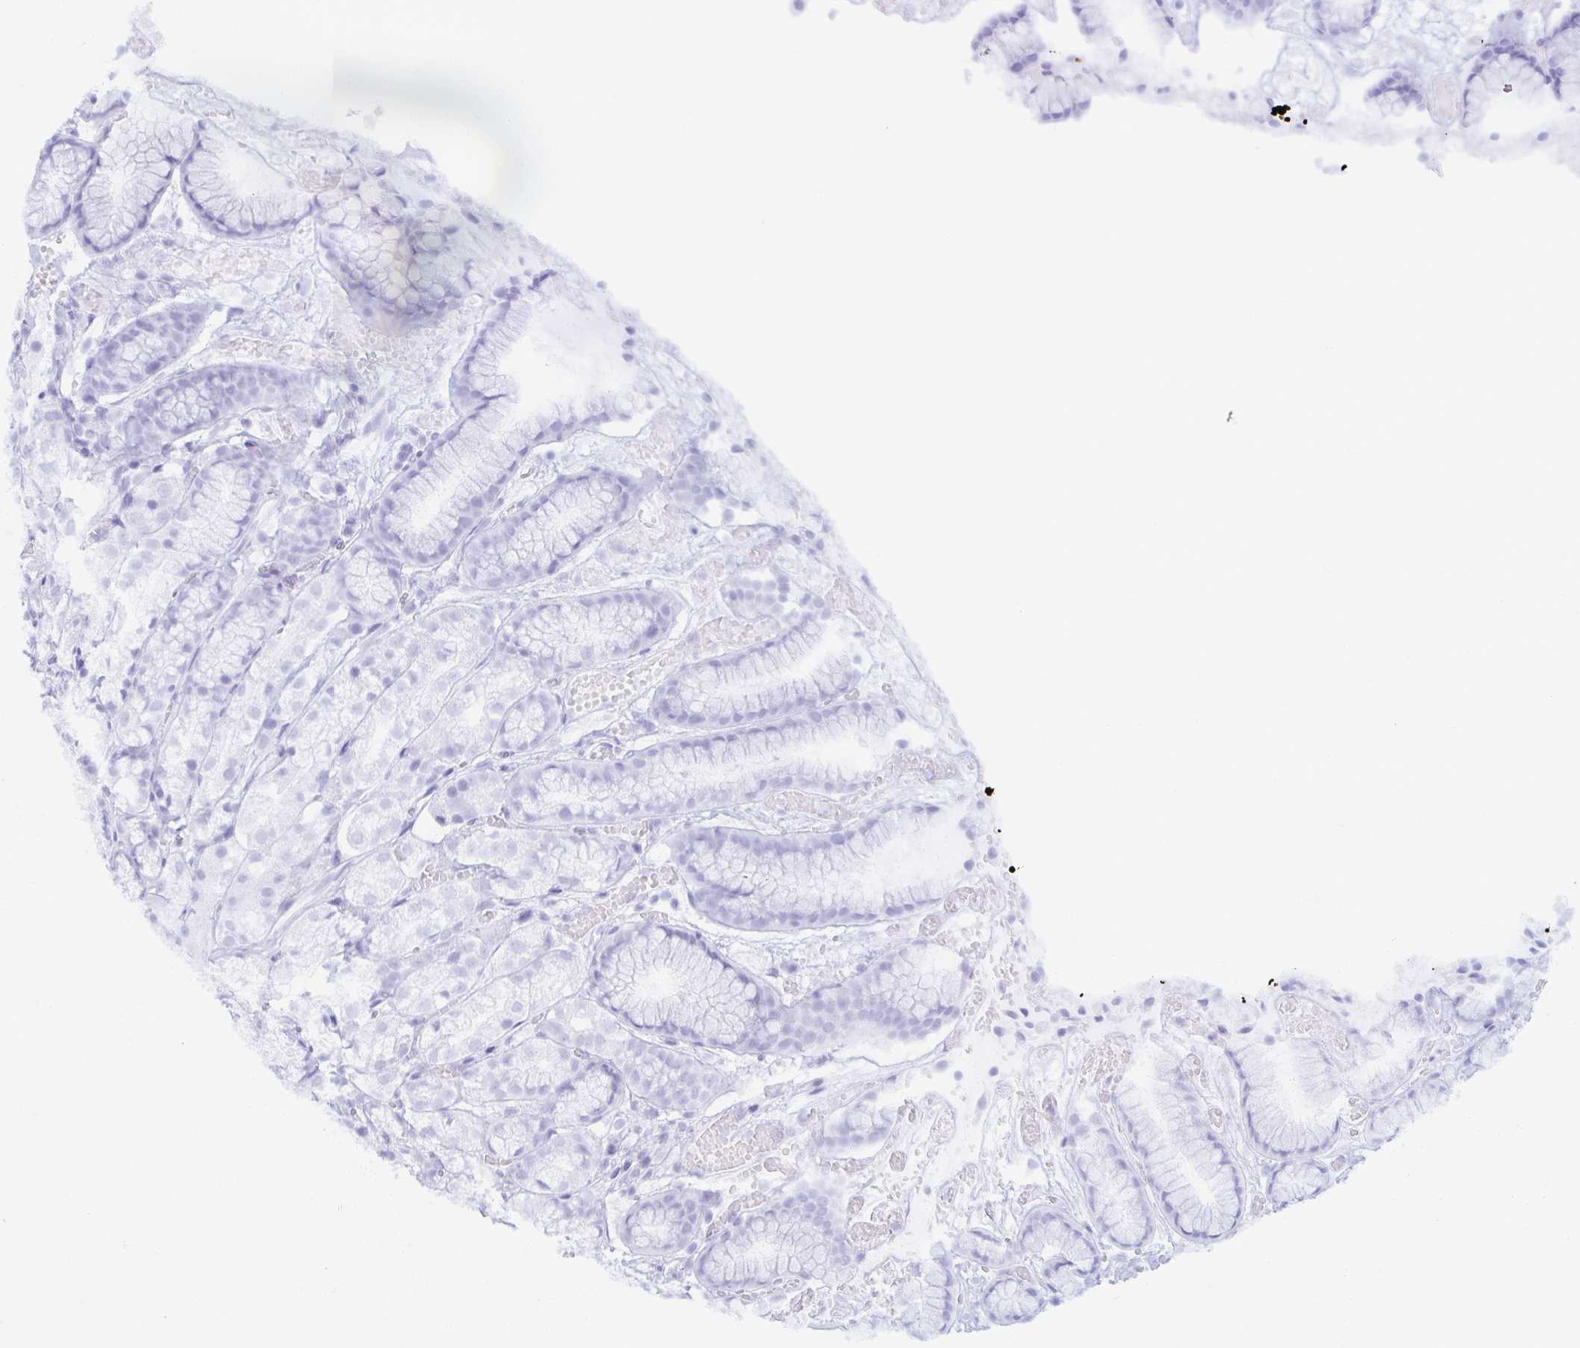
{"staining": {"intensity": "moderate", "quantity": "<25%", "location": "cytoplasmic/membranous"}, "tissue": "stomach", "cell_type": "Glandular cells", "image_type": "normal", "snomed": [{"axis": "morphology", "description": "Normal tissue, NOS"}, {"axis": "topography", "description": "Smooth muscle"}, {"axis": "topography", "description": "Stomach"}], "caption": "IHC histopathology image of benign human stomach stained for a protein (brown), which displays low levels of moderate cytoplasmic/membranous positivity in approximately <25% of glandular cells.", "gene": "SKP2", "patient": {"sex": "male", "age": 70}}